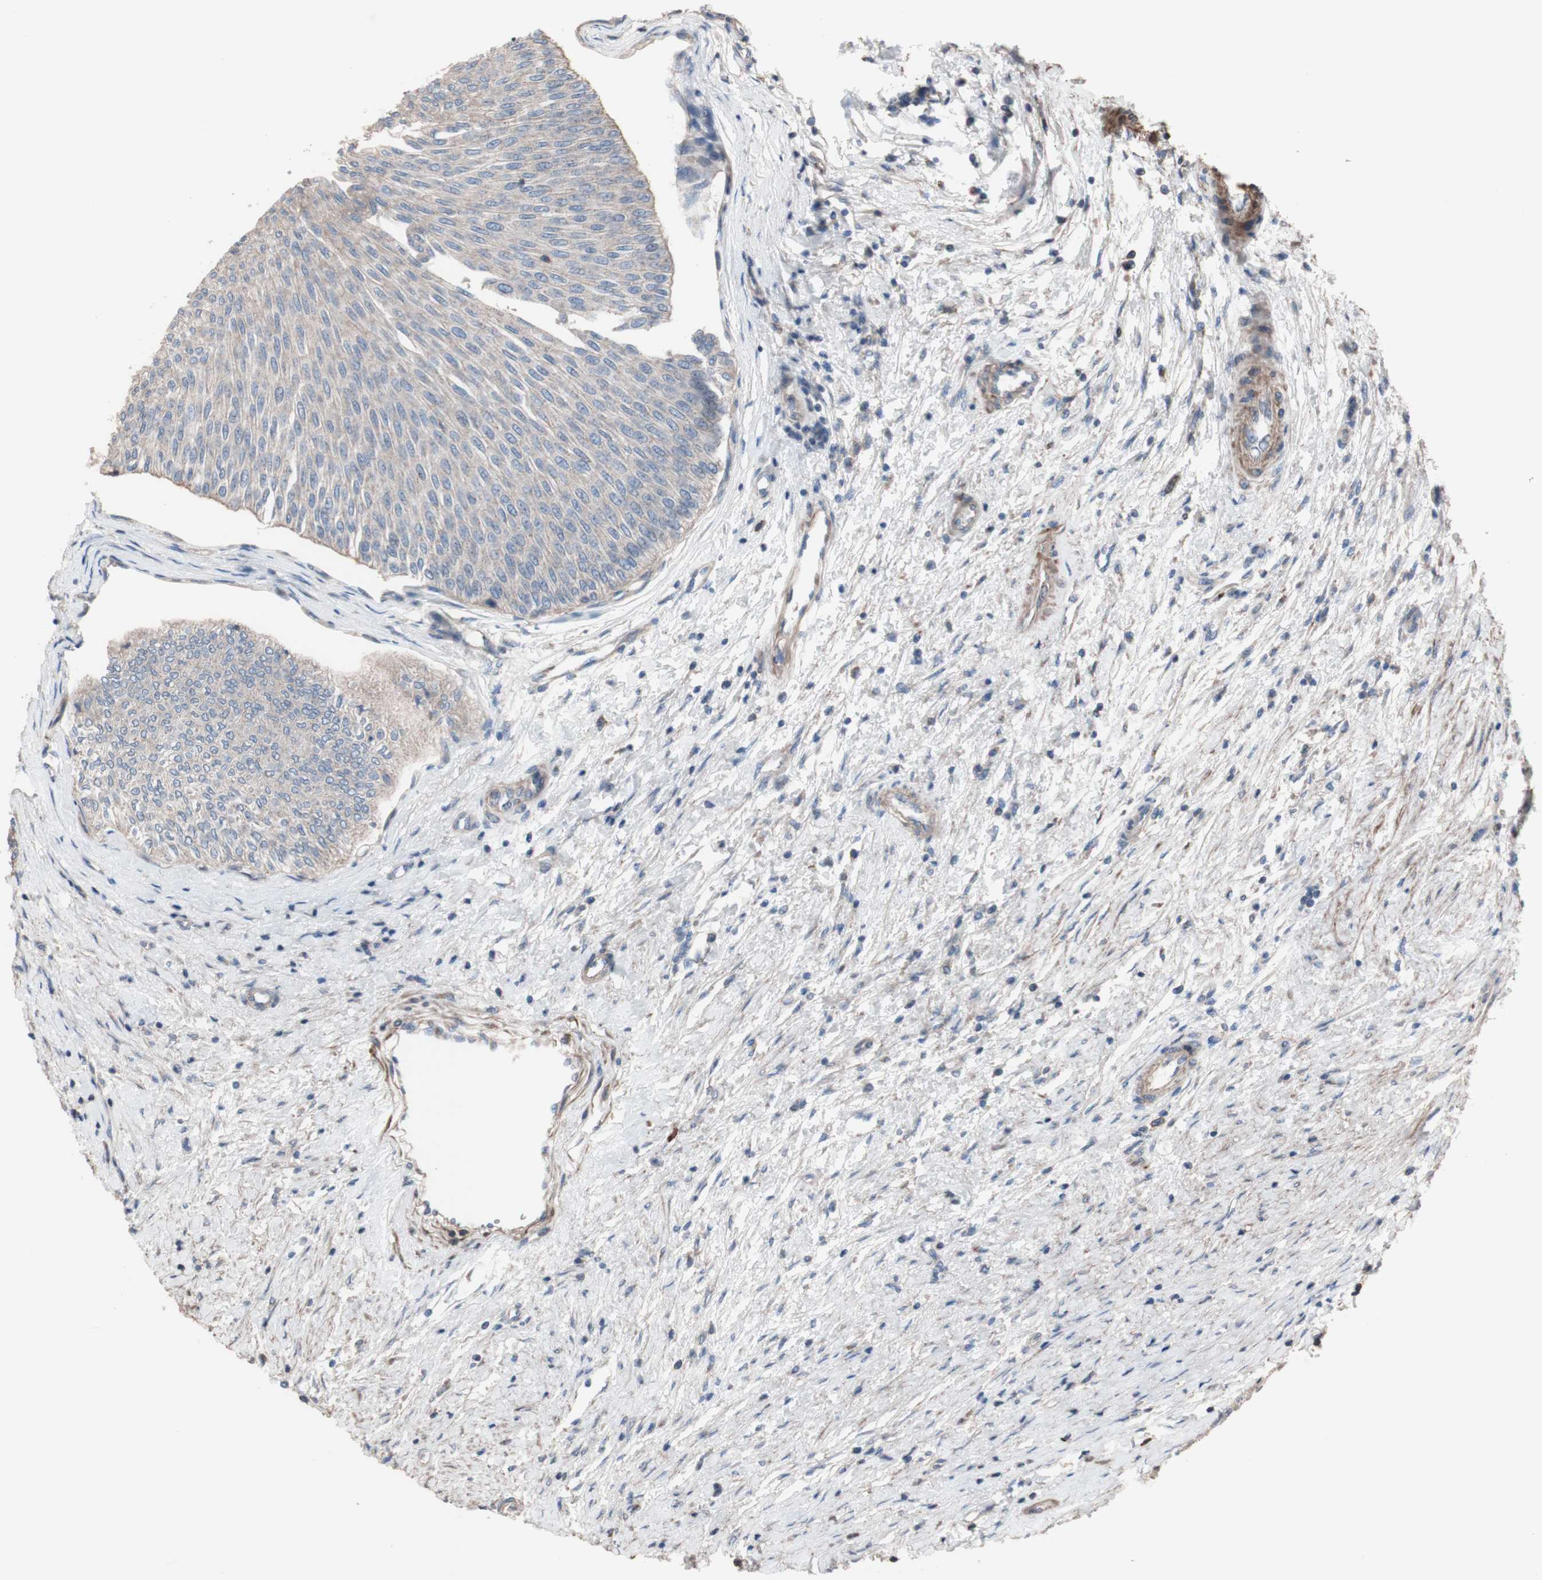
{"staining": {"intensity": "weak", "quantity": ">75%", "location": "cytoplasmic/membranous"}, "tissue": "urothelial cancer", "cell_type": "Tumor cells", "image_type": "cancer", "snomed": [{"axis": "morphology", "description": "Urothelial carcinoma, Low grade"}, {"axis": "topography", "description": "Urinary bladder"}], "caption": "Immunohistochemistry (IHC) of human low-grade urothelial carcinoma shows low levels of weak cytoplasmic/membranous staining in approximately >75% of tumor cells.", "gene": "COPB1", "patient": {"sex": "male", "age": 78}}